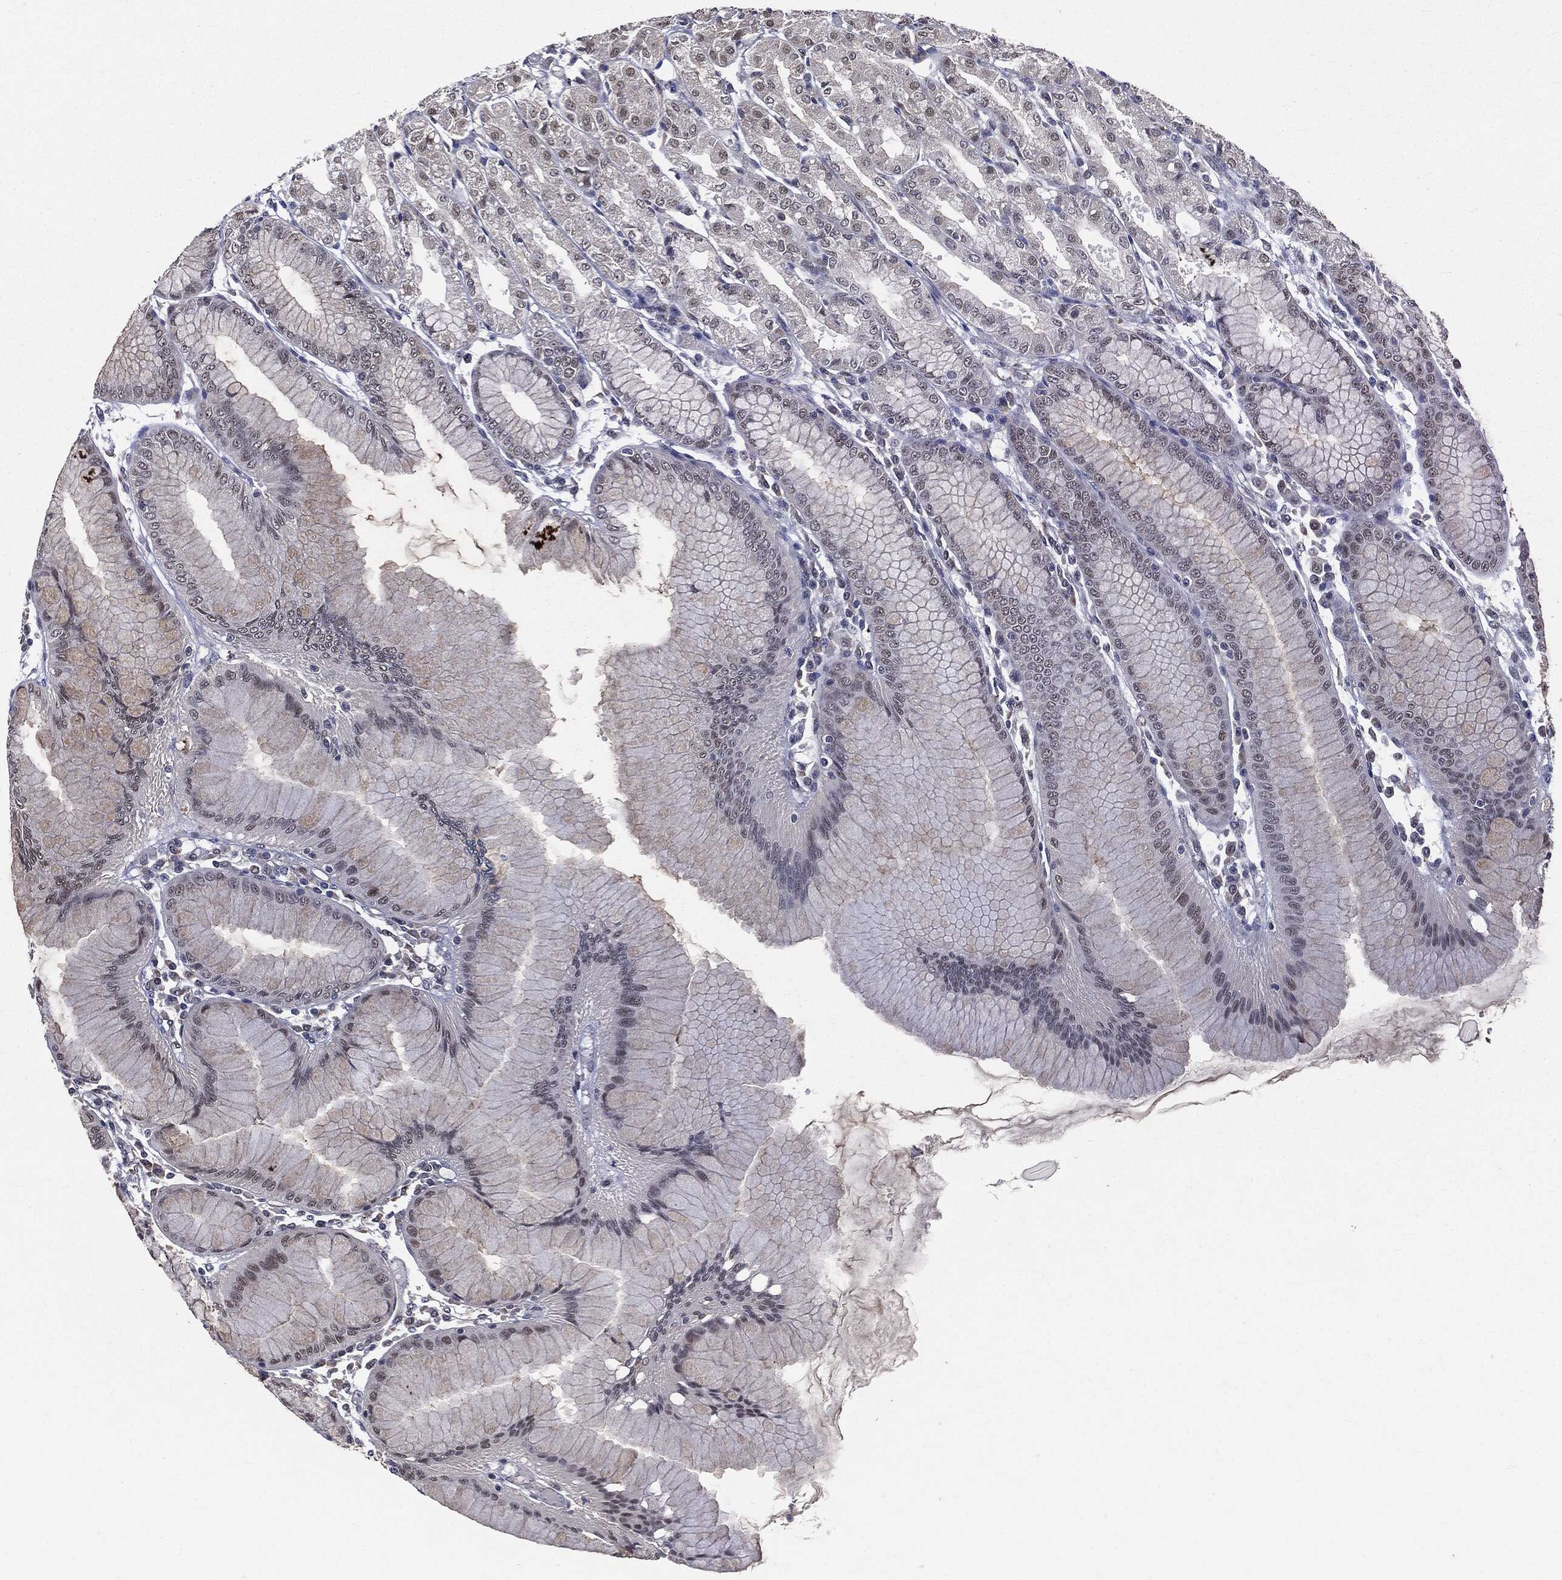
{"staining": {"intensity": "strong", "quantity": "<25%", "location": "cytoplasmic/membranous"}, "tissue": "stomach", "cell_type": "Glandular cells", "image_type": "normal", "snomed": [{"axis": "morphology", "description": "Normal tissue, NOS"}, {"axis": "topography", "description": "Stomach"}], "caption": "Immunohistochemistry (DAB (3,3'-diaminobenzidine)) staining of benign stomach demonstrates strong cytoplasmic/membranous protein positivity in about <25% of glandular cells.", "gene": "TRMT1L", "patient": {"sex": "female", "age": 57}}